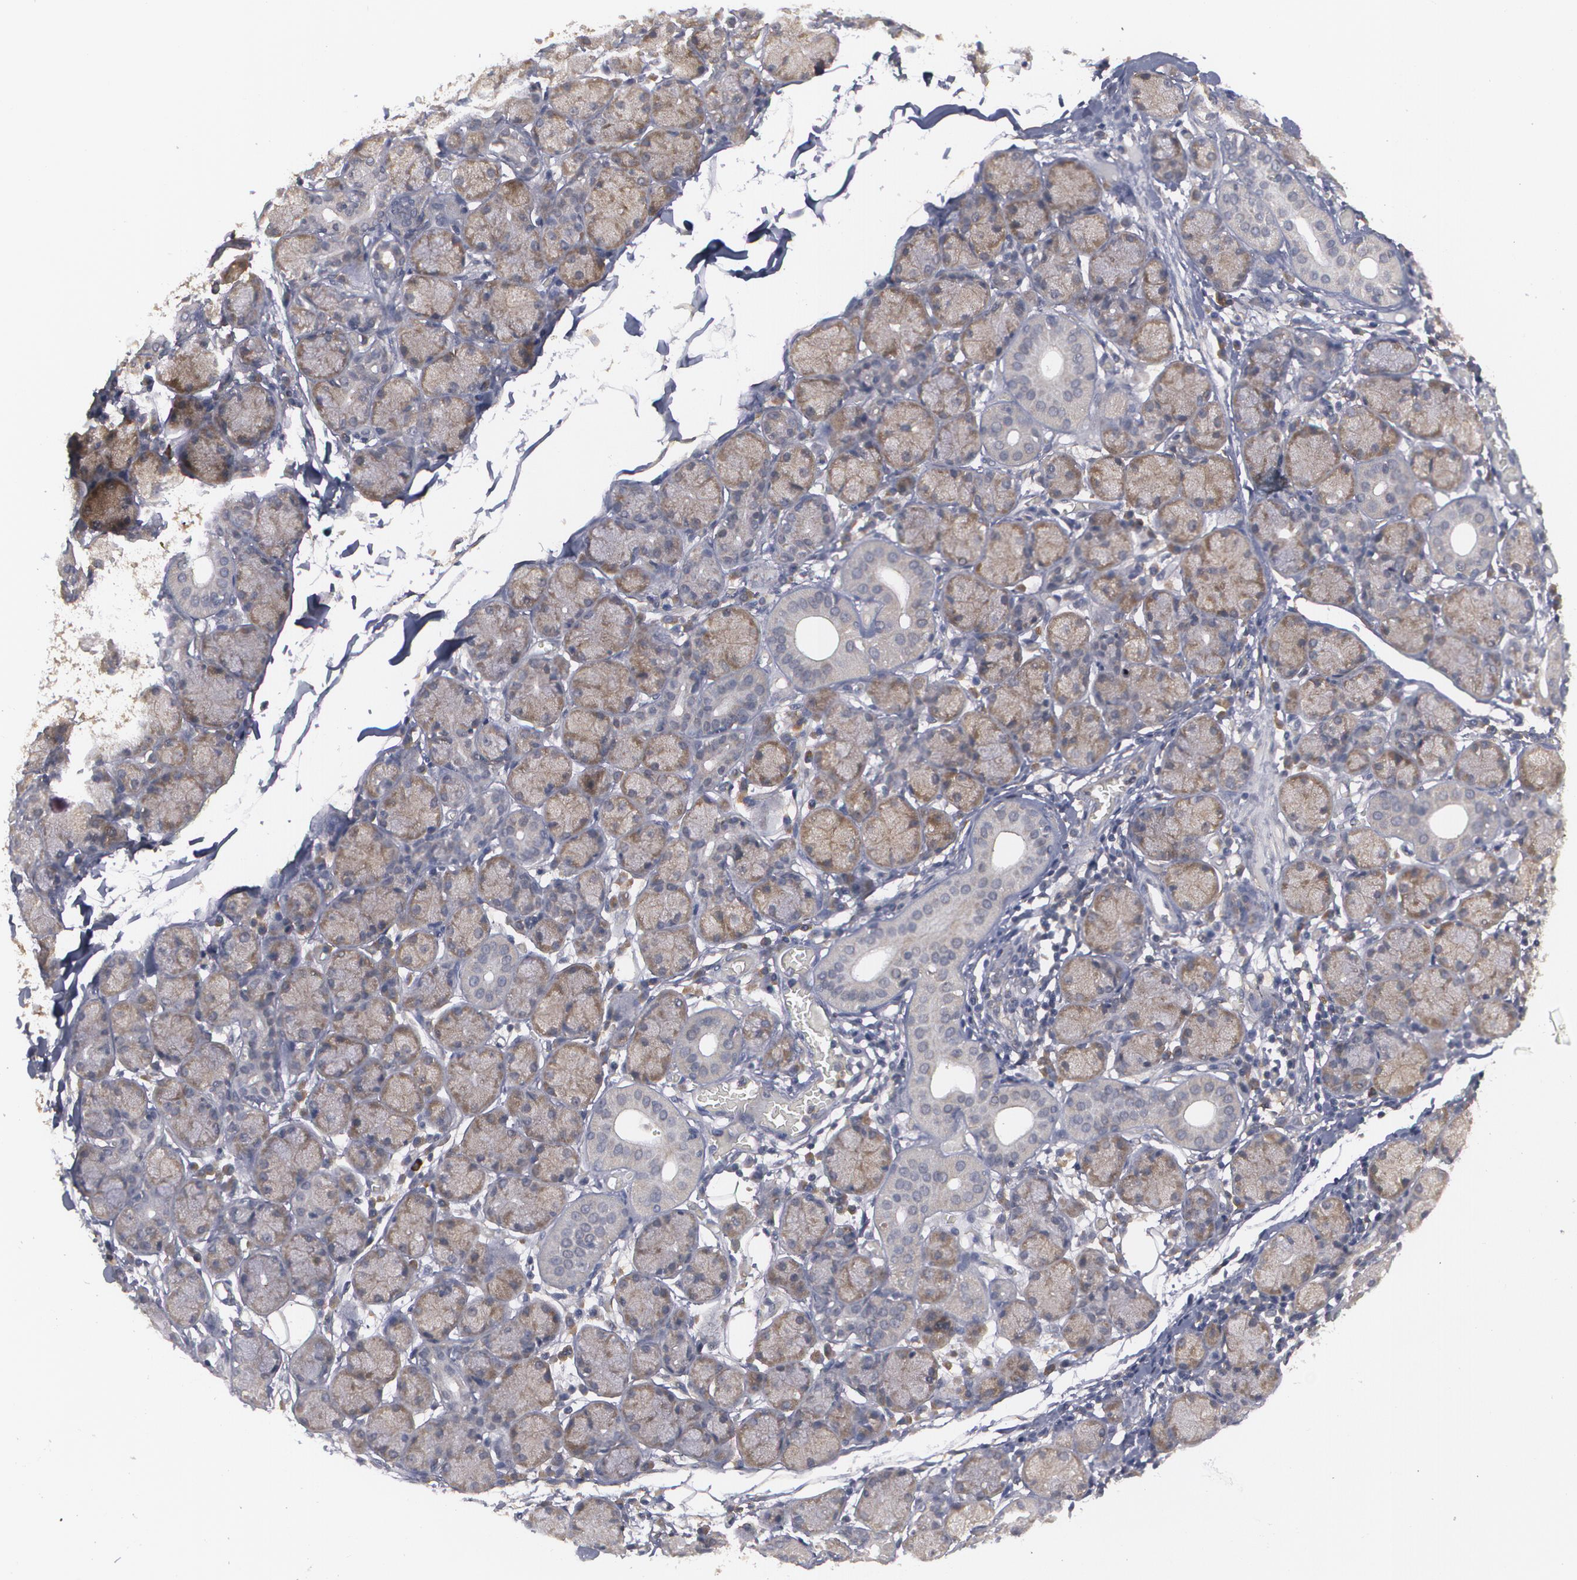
{"staining": {"intensity": "weak", "quantity": ">75%", "location": "cytoplasmic/membranous"}, "tissue": "salivary gland", "cell_type": "Glandular cells", "image_type": "normal", "snomed": [{"axis": "morphology", "description": "Normal tissue, NOS"}, {"axis": "topography", "description": "Salivary gland"}], "caption": "This image displays immunohistochemistry staining of unremarkable human salivary gland, with low weak cytoplasmic/membranous staining in approximately >75% of glandular cells.", "gene": "BMP6", "patient": {"sex": "female", "age": 24}}